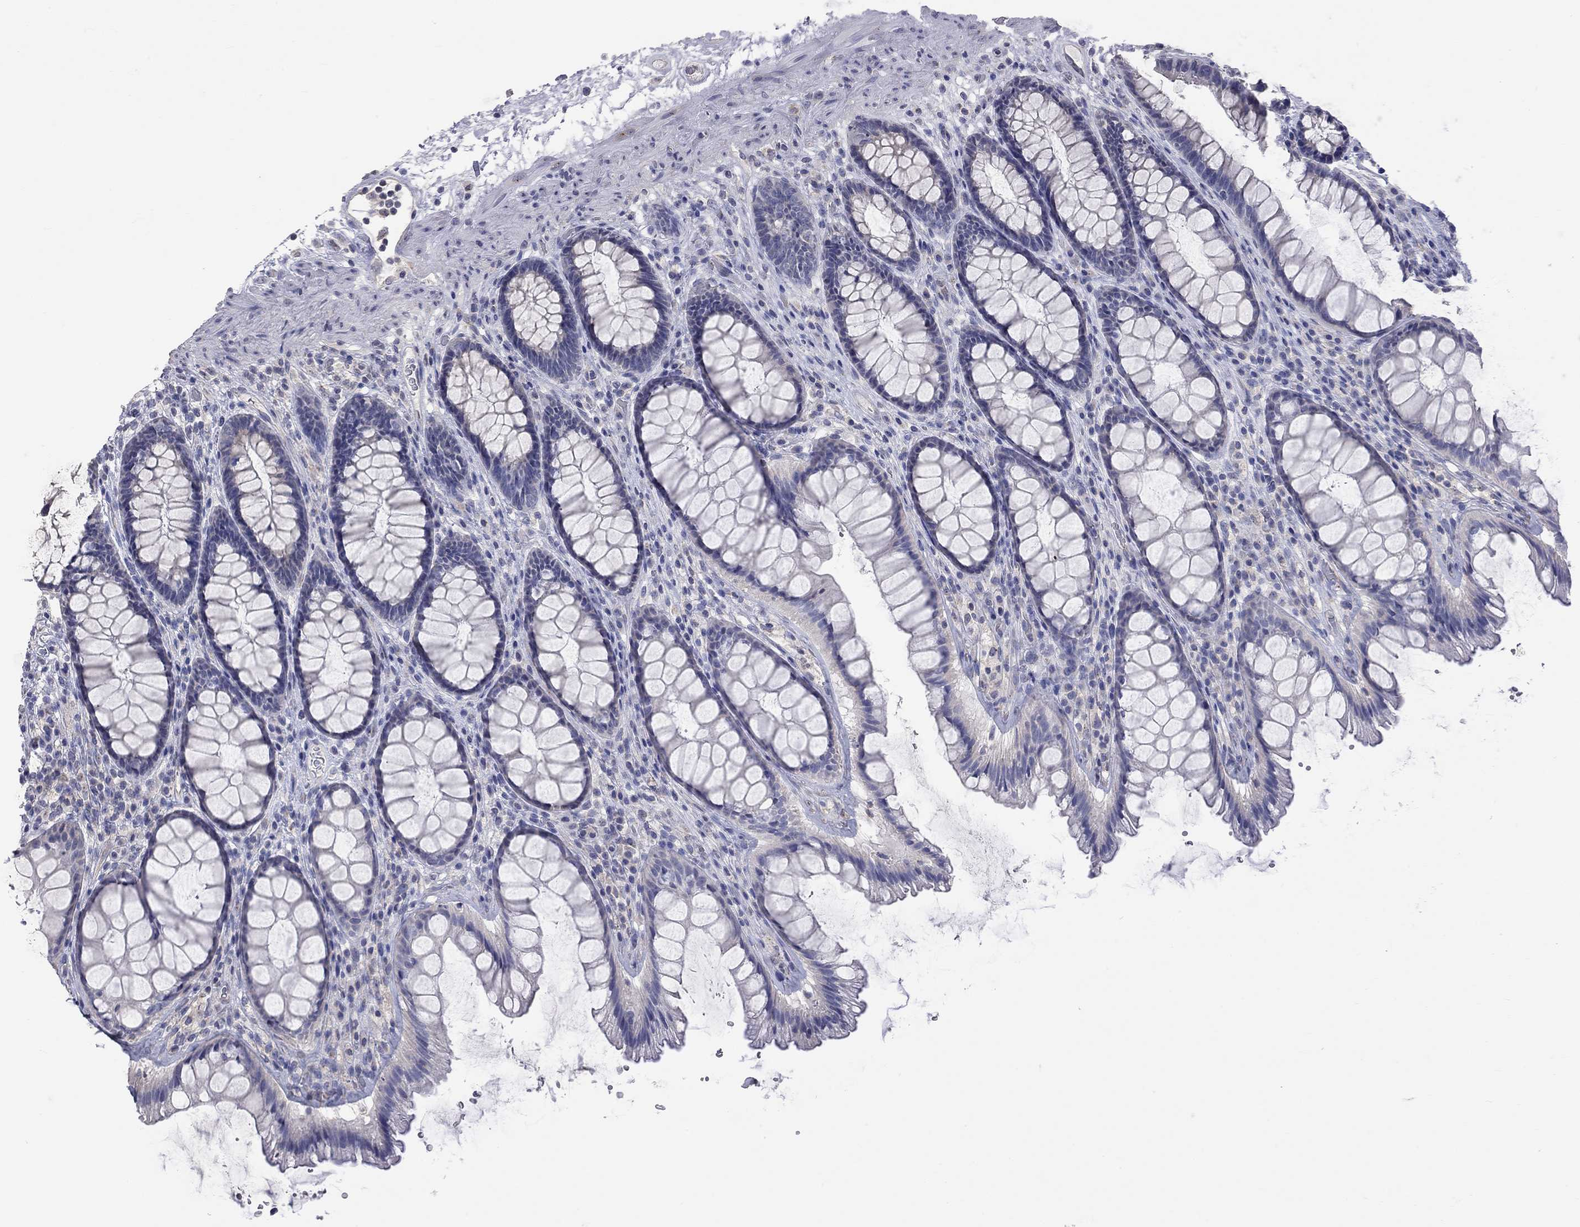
{"staining": {"intensity": "negative", "quantity": "none", "location": "none"}, "tissue": "rectum", "cell_type": "Glandular cells", "image_type": "normal", "snomed": [{"axis": "morphology", "description": "Normal tissue, NOS"}, {"axis": "topography", "description": "Rectum"}], "caption": "Rectum stained for a protein using IHC reveals no positivity glandular cells.", "gene": "OPRK1", "patient": {"sex": "male", "age": 72}}